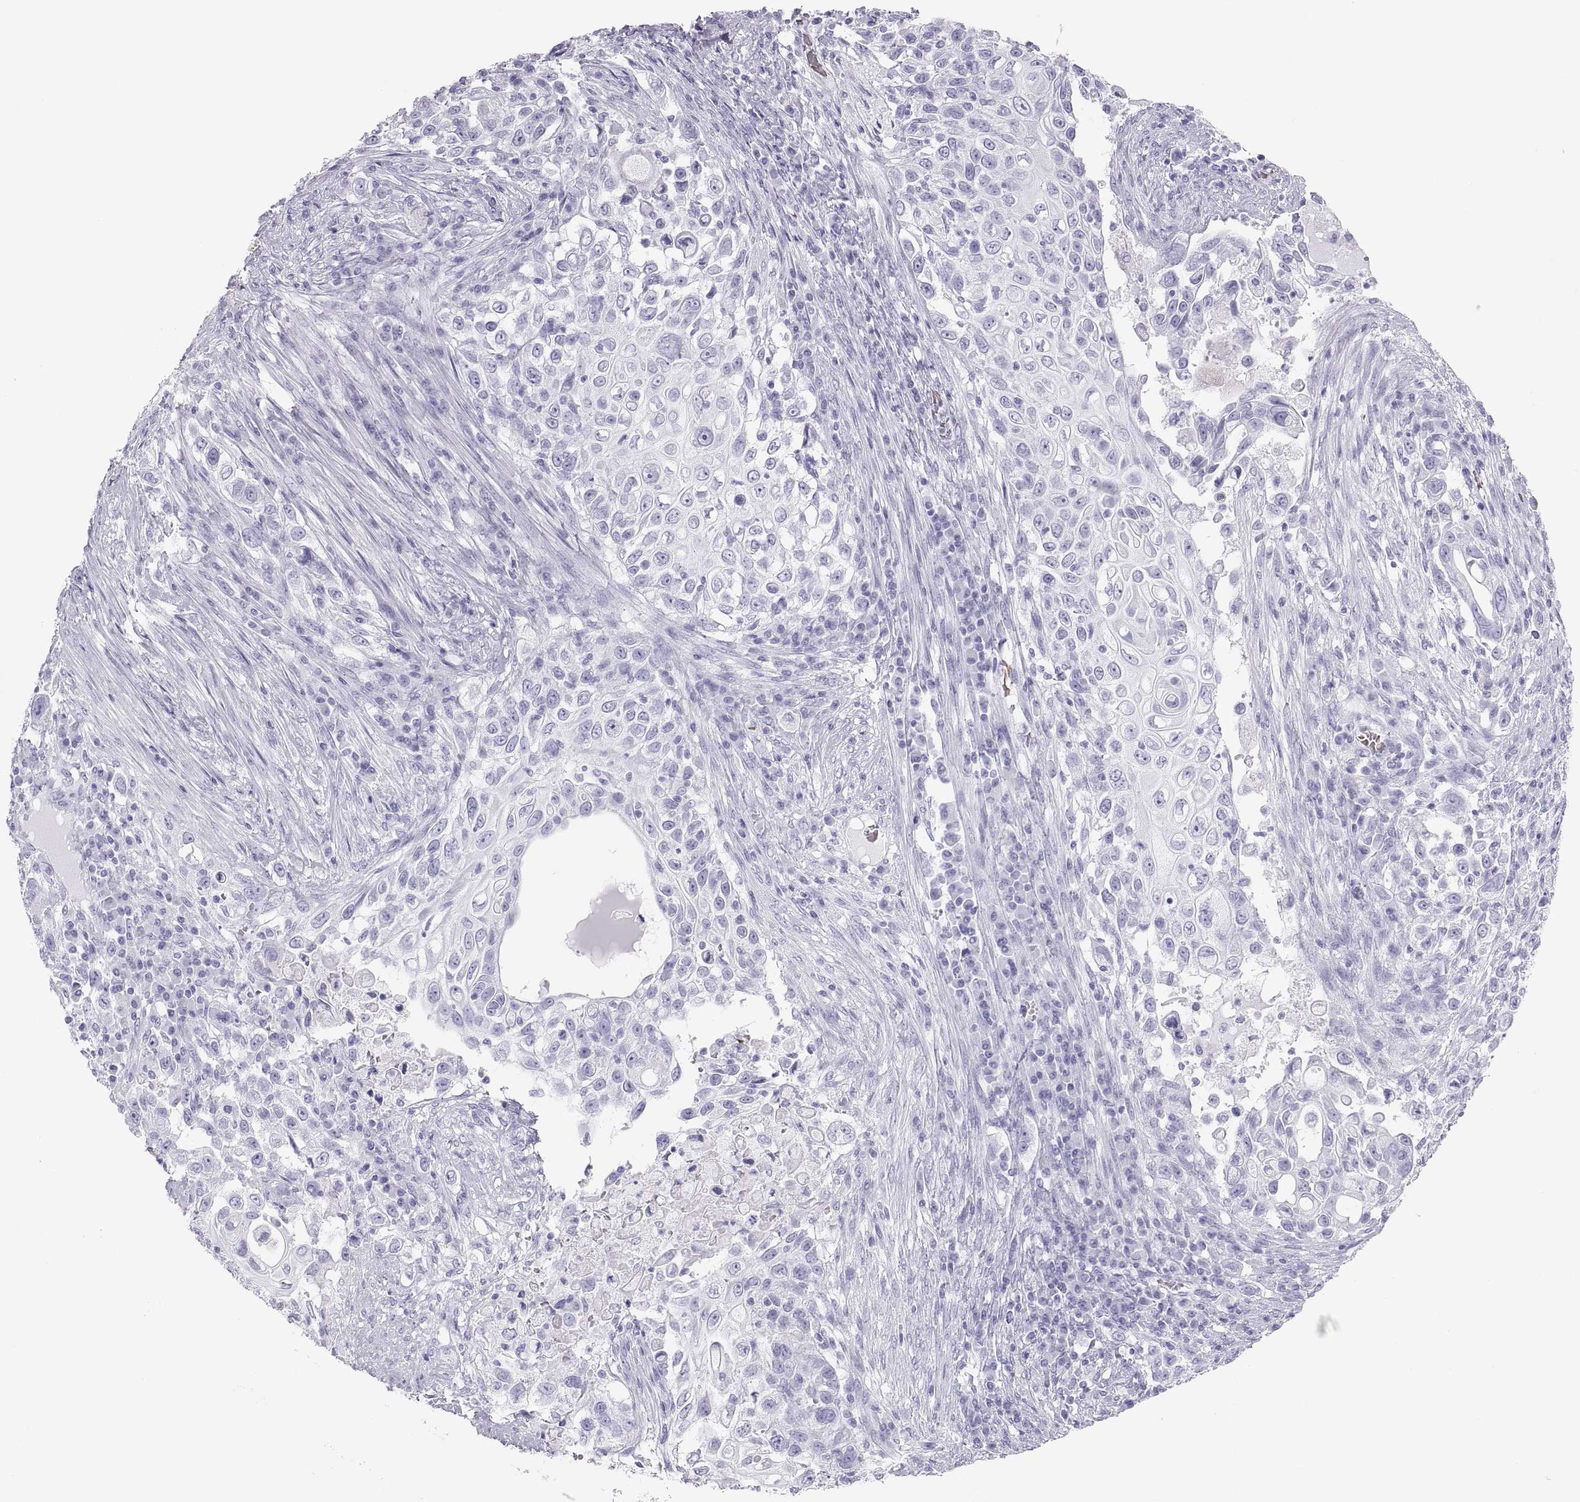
{"staining": {"intensity": "negative", "quantity": "none", "location": "none"}, "tissue": "urothelial cancer", "cell_type": "Tumor cells", "image_type": "cancer", "snomed": [{"axis": "morphology", "description": "Urothelial carcinoma, High grade"}, {"axis": "topography", "description": "Urinary bladder"}], "caption": "High magnification brightfield microscopy of high-grade urothelial carcinoma stained with DAB (brown) and counterstained with hematoxylin (blue): tumor cells show no significant staining.", "gene": "SEMG1", "patient": {"sex": "female", "age": 56}}